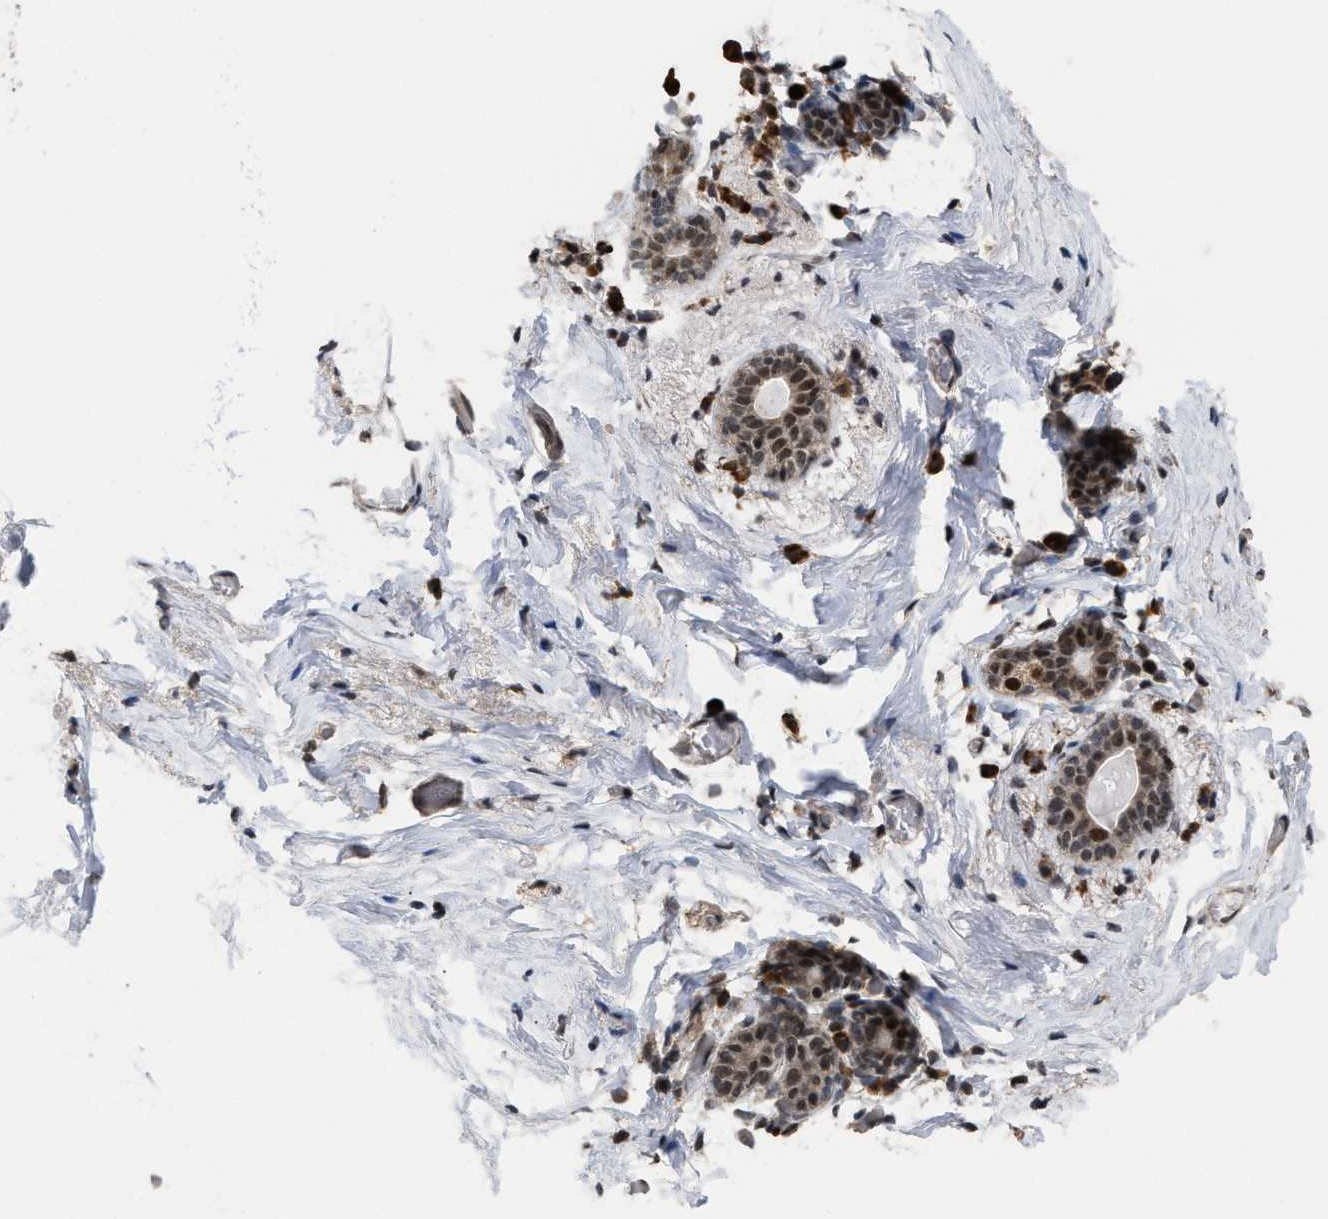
{"staining": {"intensity": "moderate", "quantity": ">75%", "location": "cytoplasmic/membranous,nuclear"}, "tissue": "breast", "cell_type": "Glandular cells", "image_type": "normal", "snomed": [{"axis": "morphology", "description": "Normal tissue, NOS"}, {"axis": "topography", "description": "Breast"}], "caption": "A micrograph of human breast stained for a protein displays moderate cytoplasmic/membranous,nuclear brown staining in glandular cells. (DAB (3,3'-diaminobenzidine) = brown stain, brightfield microscopy at high magnification).", "gene": "C9orf78", "patient": {"sex": "female", "age": 62}}